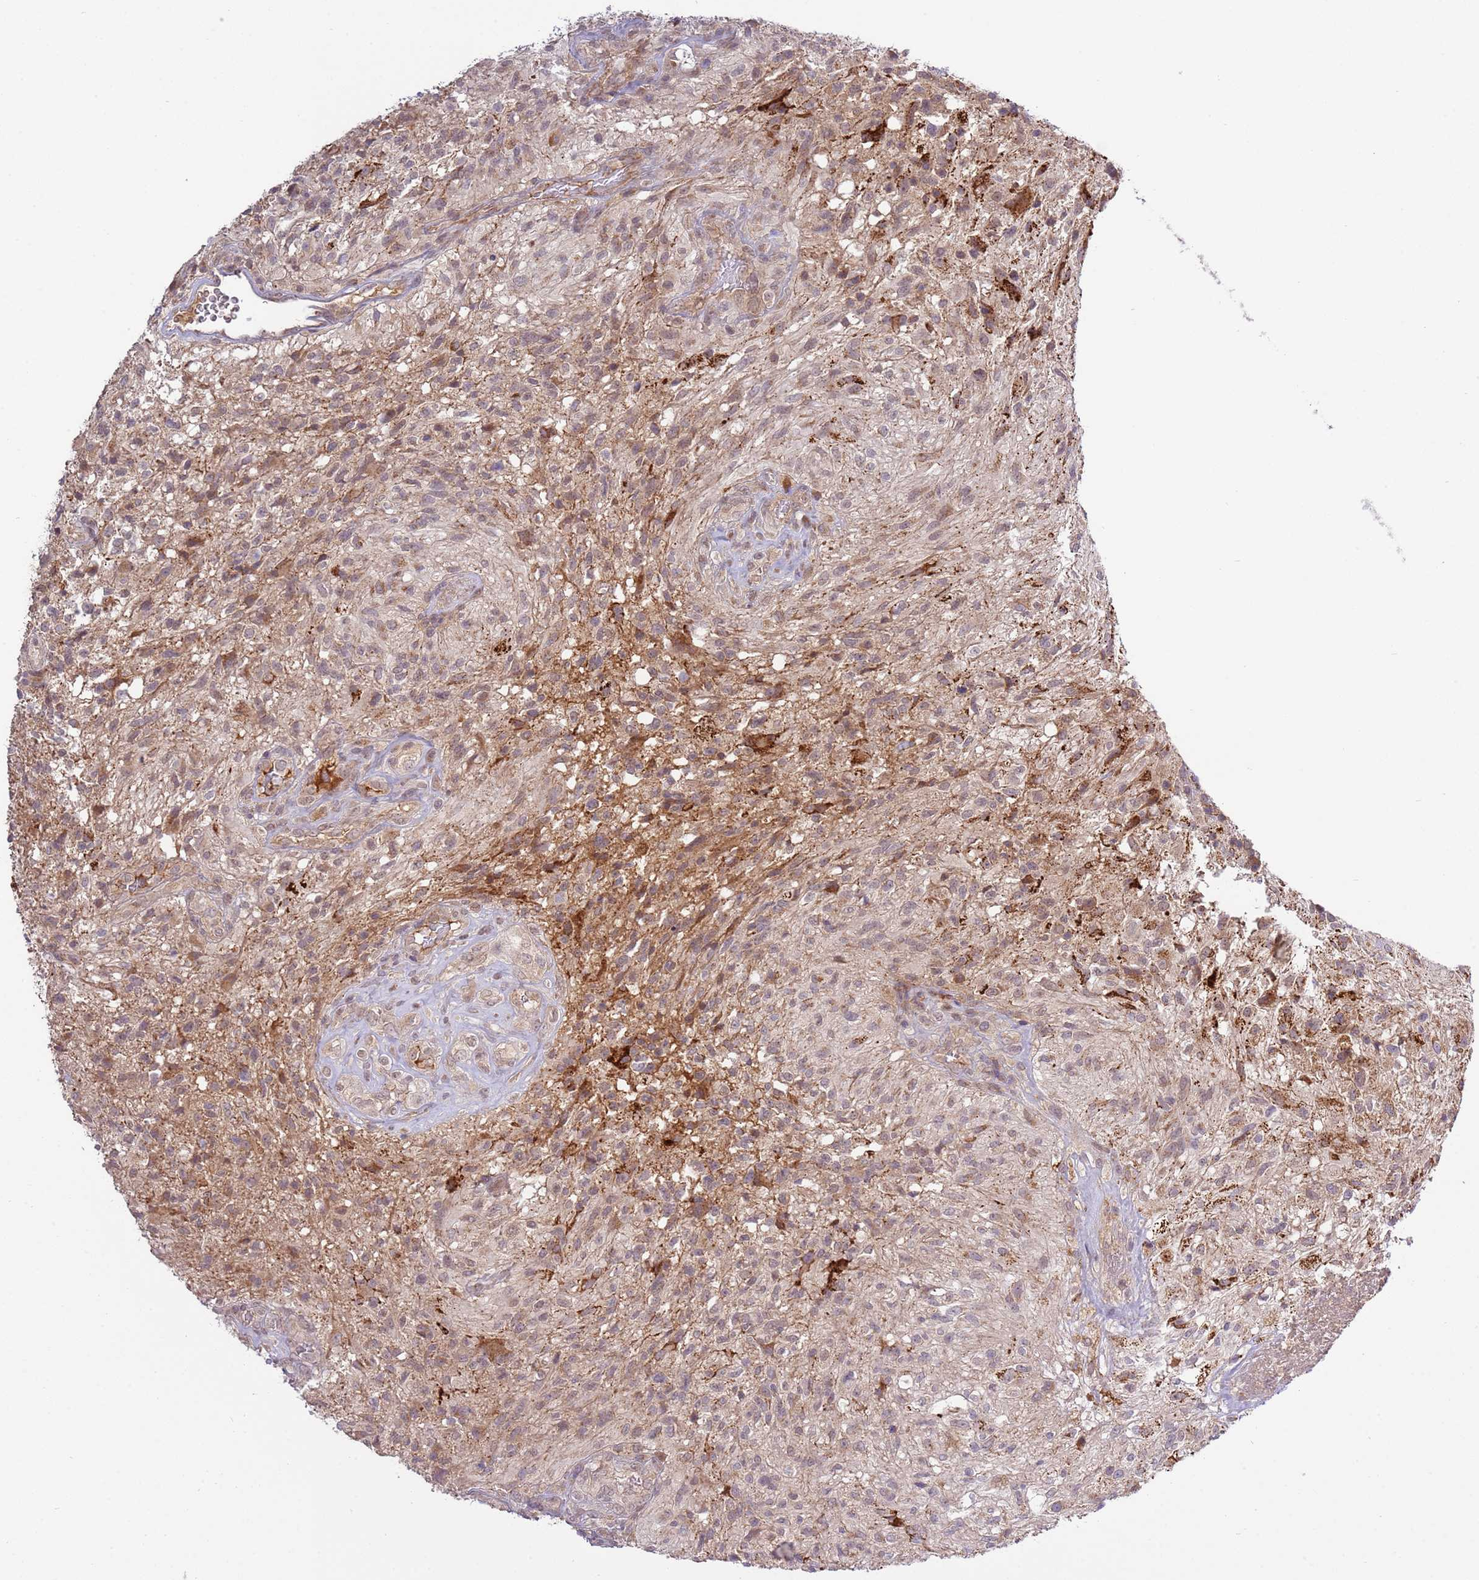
{"staining": {"intensity": "strong", "quantity": "<25%", "location": "cytoplasmic/membranous"}, "tissue": "glioma", "cell_type": "Tumor cells", "image_type": "cancer", "snomed": [{"axis": "morphology", "description": "Glioma, malignant, High grade"}, {"axis": "topography", "description": "Brain"}], "caption": "IHC photomicrograph of human malignant glioma (high-grade) stained for a protein (brown), which shows medium levels of strong cytoplasmic/membranous positivity in approximately <25% of tumor cells.", "gene": "ZNF624", "patient": {"sex": "male", "age": 56}}